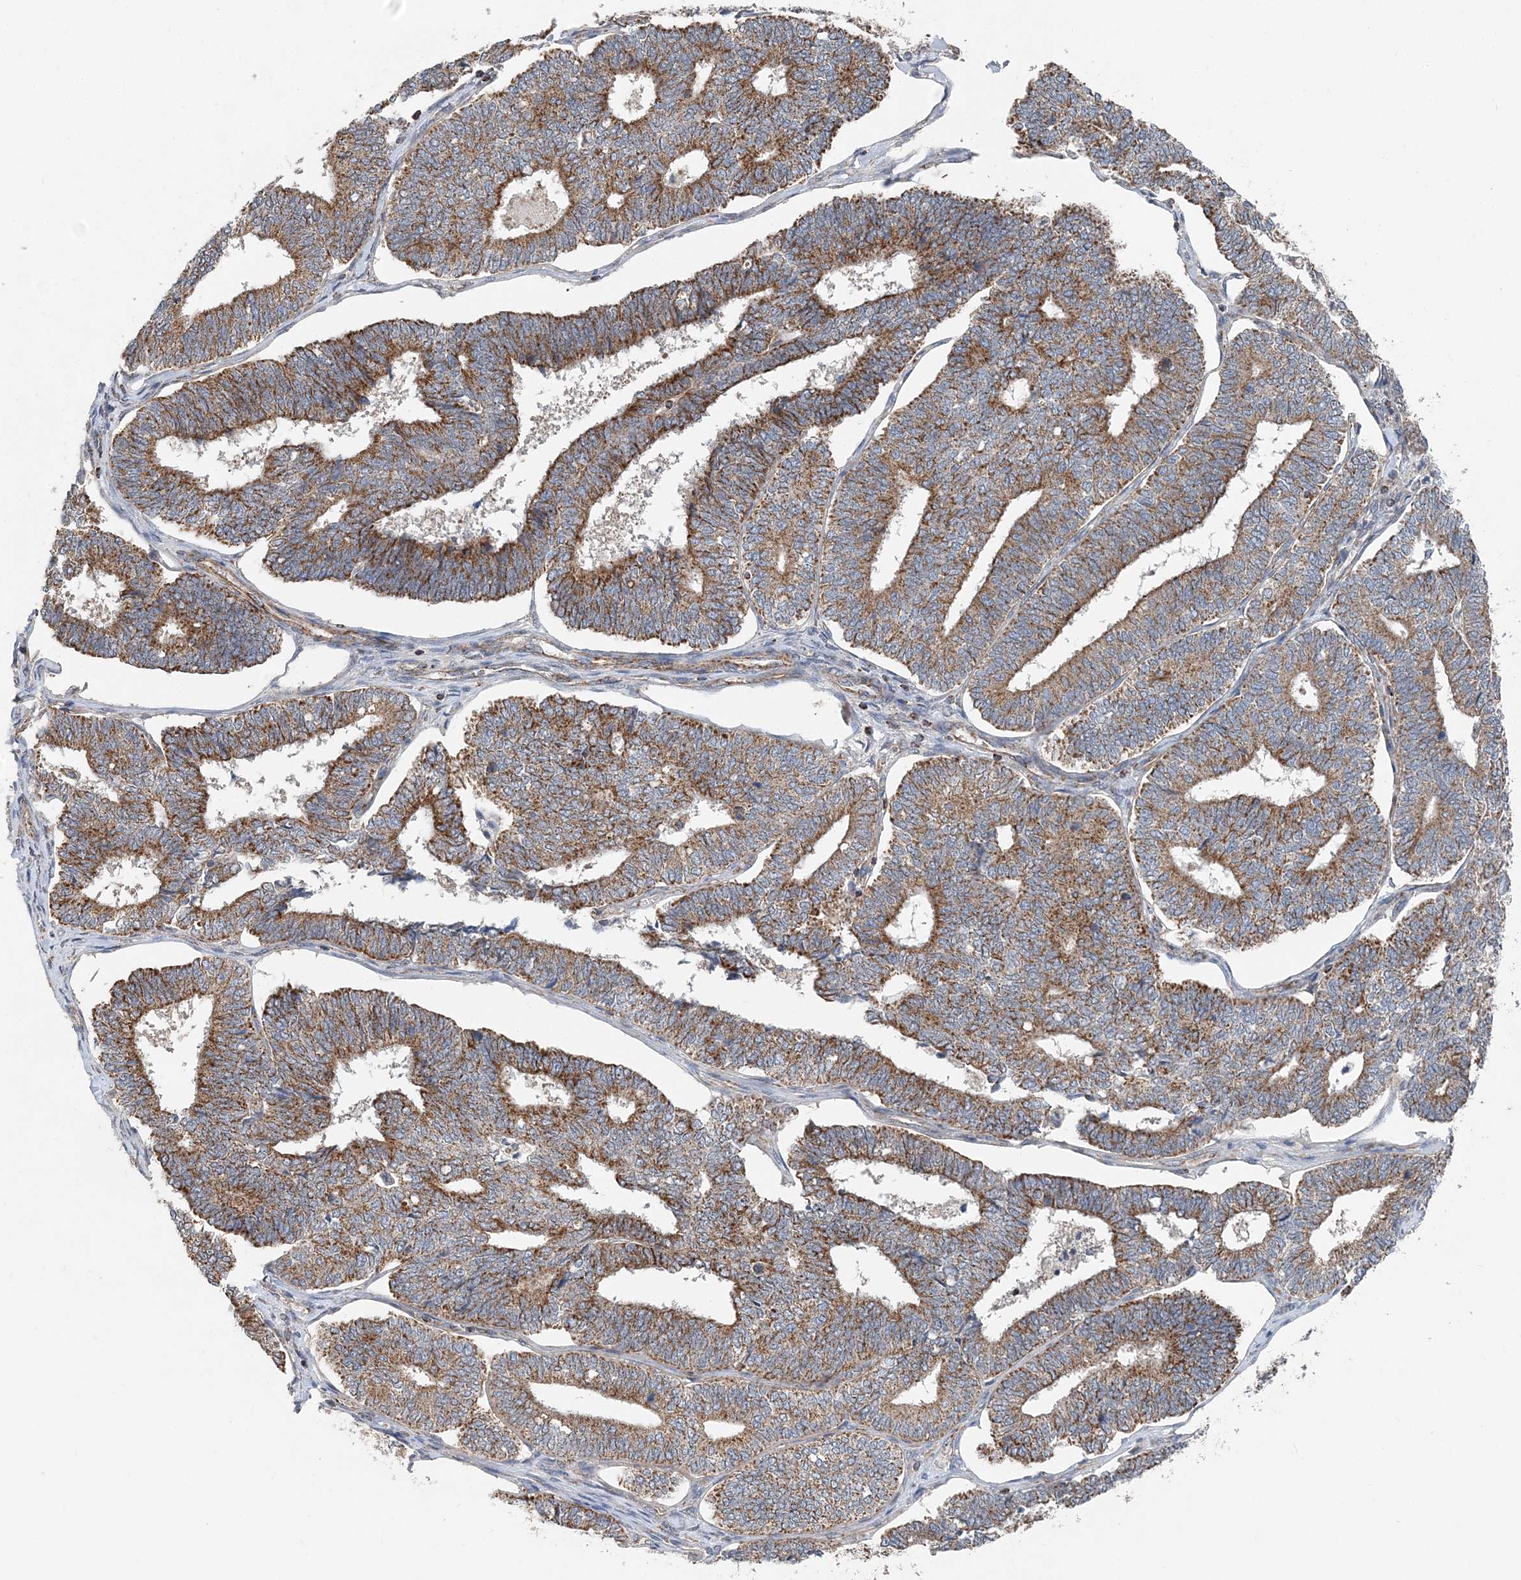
{"staining": {"intensity": "moderate", "quantity": ">75%", "location": "cytoplasmic/membranous"}, "tissue": "endometrial cancer", "cell_type": "Tumor cells", "image_type": "cancer", "snomed": [{"axis": "morphology", "description": "Adenocarcinoma, NOS"}, {"axis": "topography", "description": "Endometrium"}], "caption": "Endometrial cancer stained for a protein (brown) exhibits moderate cytoplasmic/membranous positive positivity in about >75% of tumor cells.", "gene": "SPRY2", "patient": {"sex": "female", "age": 70}}